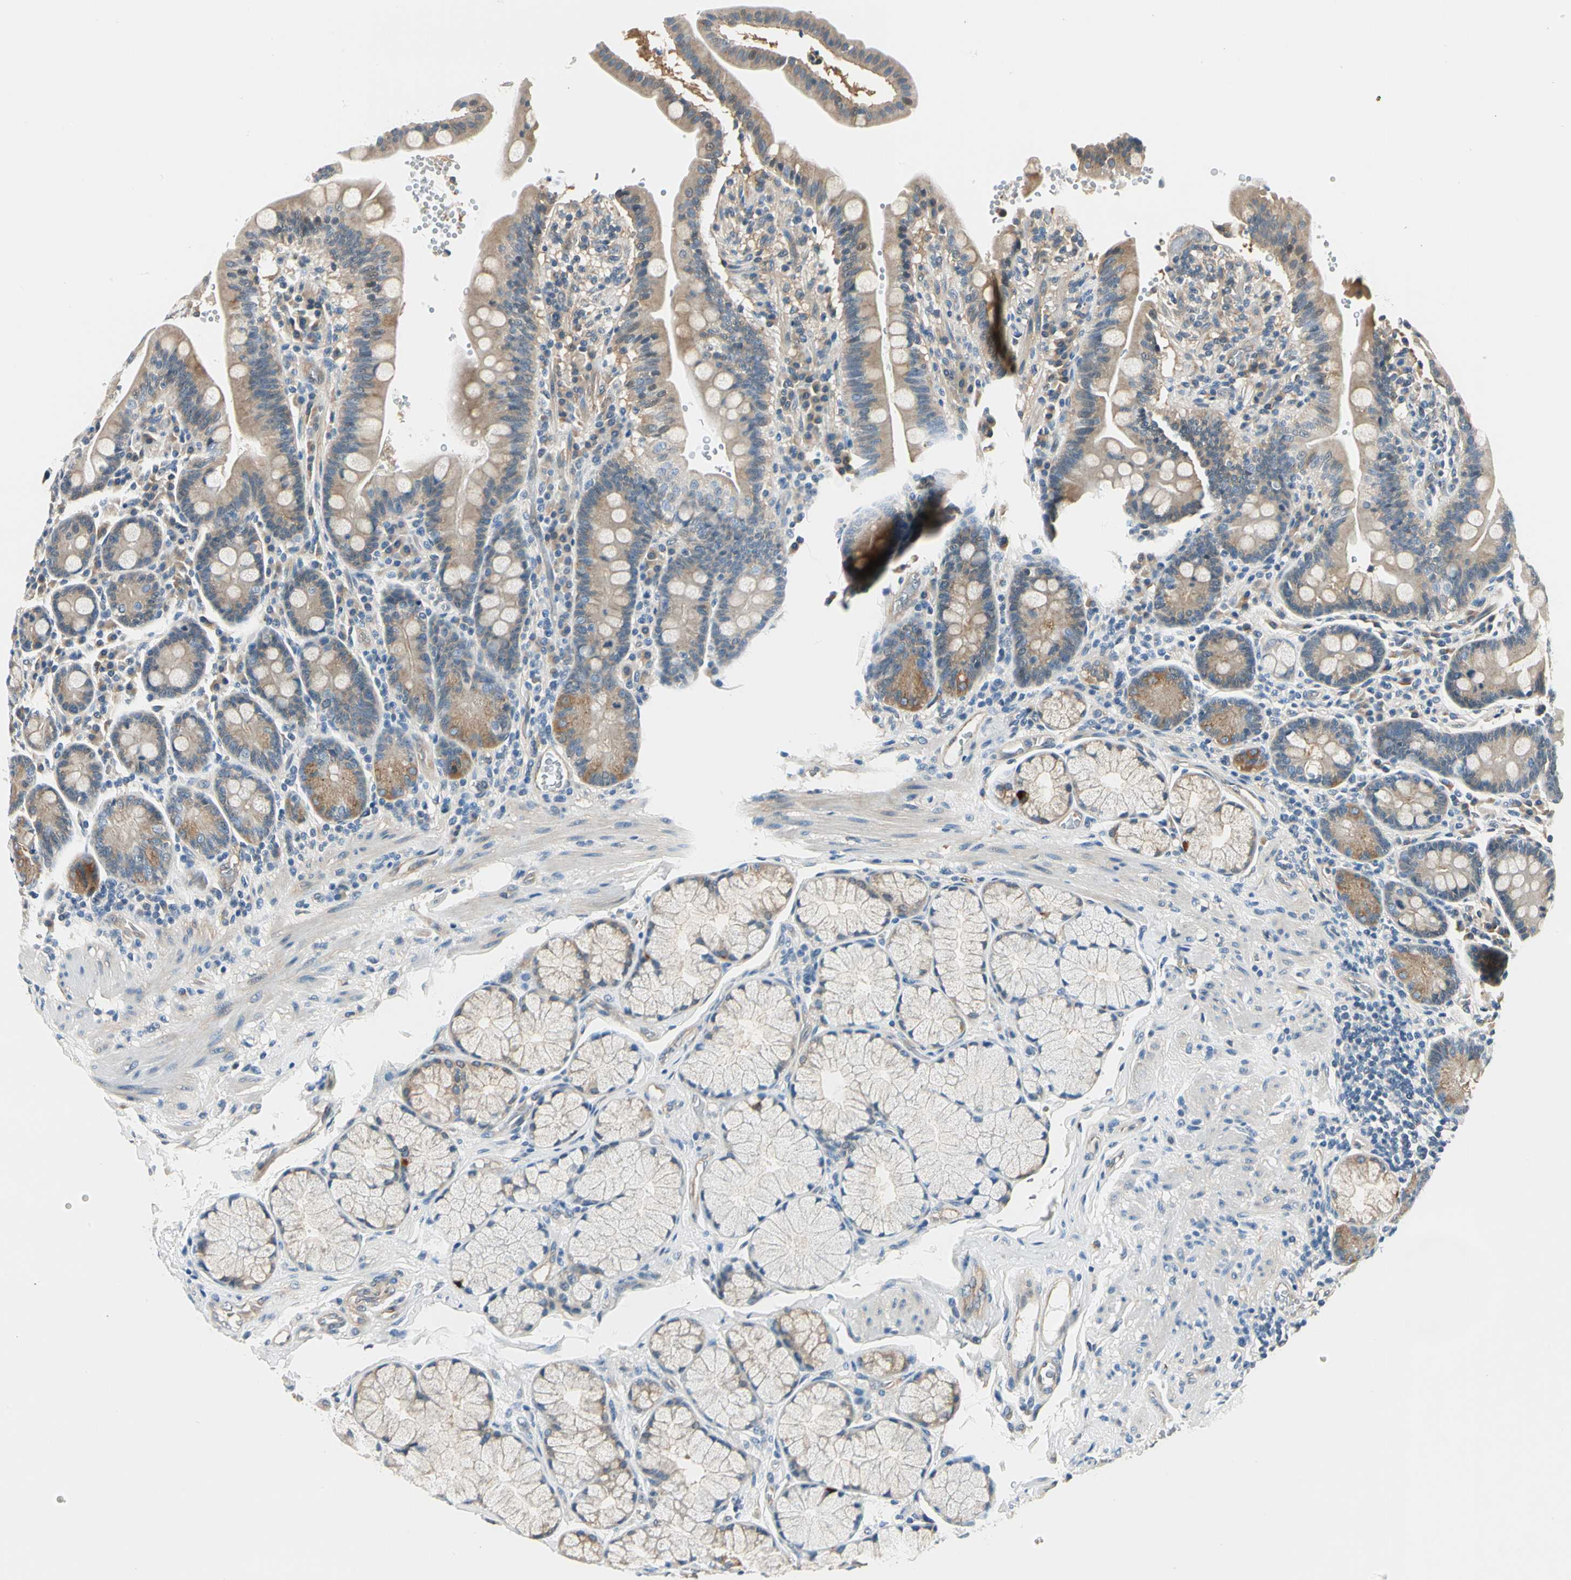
{"staining": {"intensity": "moderate", "quantity": "25%-75%", "location": "cytoplasmic/membranous"}, "tissue": "duodenum", "cell_type": "Glandular cells", "image_type": "normal", "snomed": [{"axis": "morphology", "description": "Normal tissue, NOS"}, {"axis": "topography", "description": "Pancreas"}, {"axis": "topography", "description": "Duodenum"}], "caption": "DAB immunohistochemical staining of unremarkable duodenum demonstrates moderate cytoplasmic/membranous protein positivity in about 25%-75% of glandular cells. (Brightfield microscopy of DAB IHC at high magnification).", "gene": "ROCK2", "patient": {"sex": "male", "age": 79}}